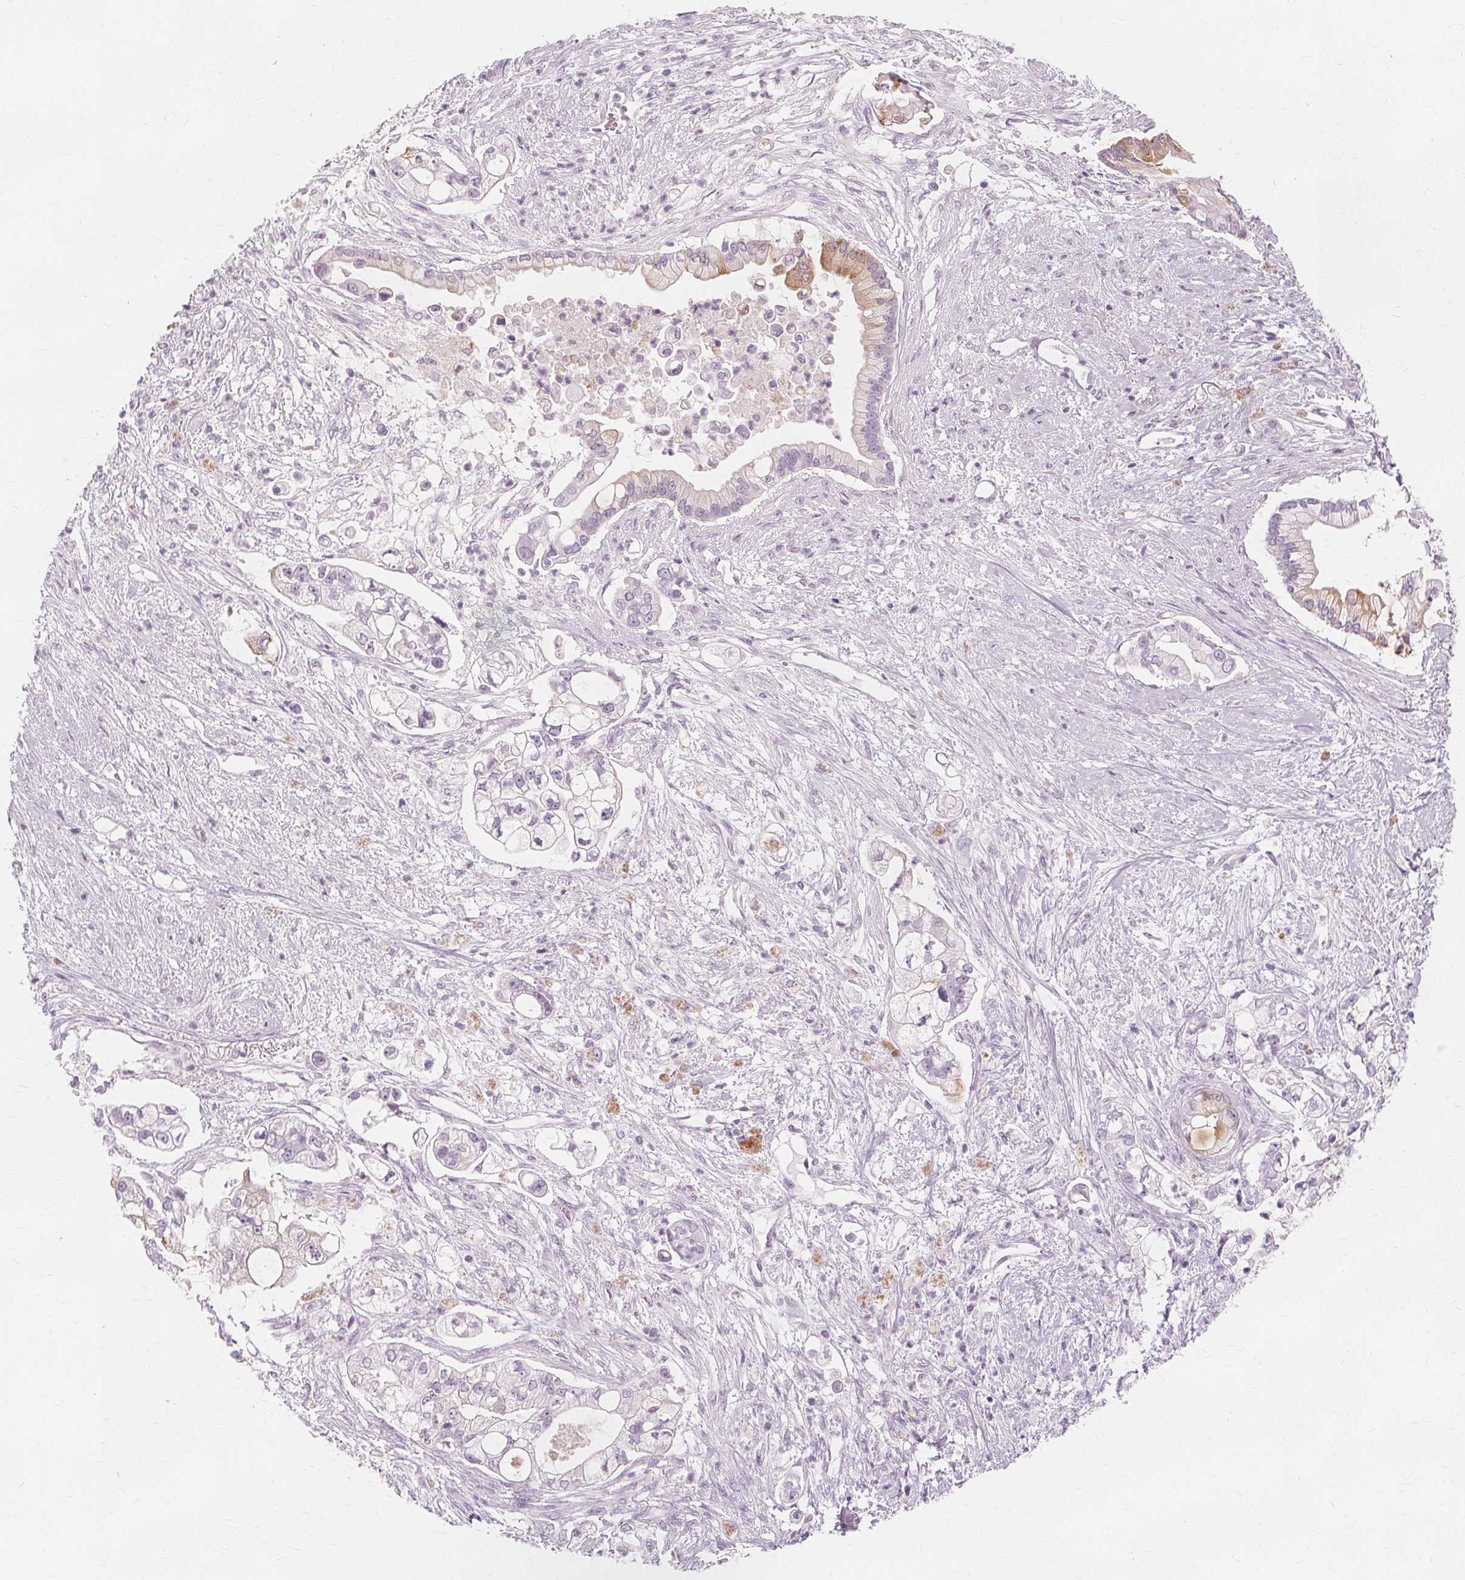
{"staining": {"intensity": "weak", "quantity": "<25%", "location": "cytoplasmic/membranous"}, "tissue": "pancreatic cancer", "cell_type": "Tumor cells", "image_type": "cancer", "snomed": [{"axis": "morphology", "description": "Adenocarcinoma, NOS"}, {"axis": "topography", "description": "Pancreas"}], "caption": "This is an IHC histopathology image of human pancreatic cancer. There is no staining in tumor cells.", "gene": "TFF1", "patient": {"sex": "female", "age": 69}}